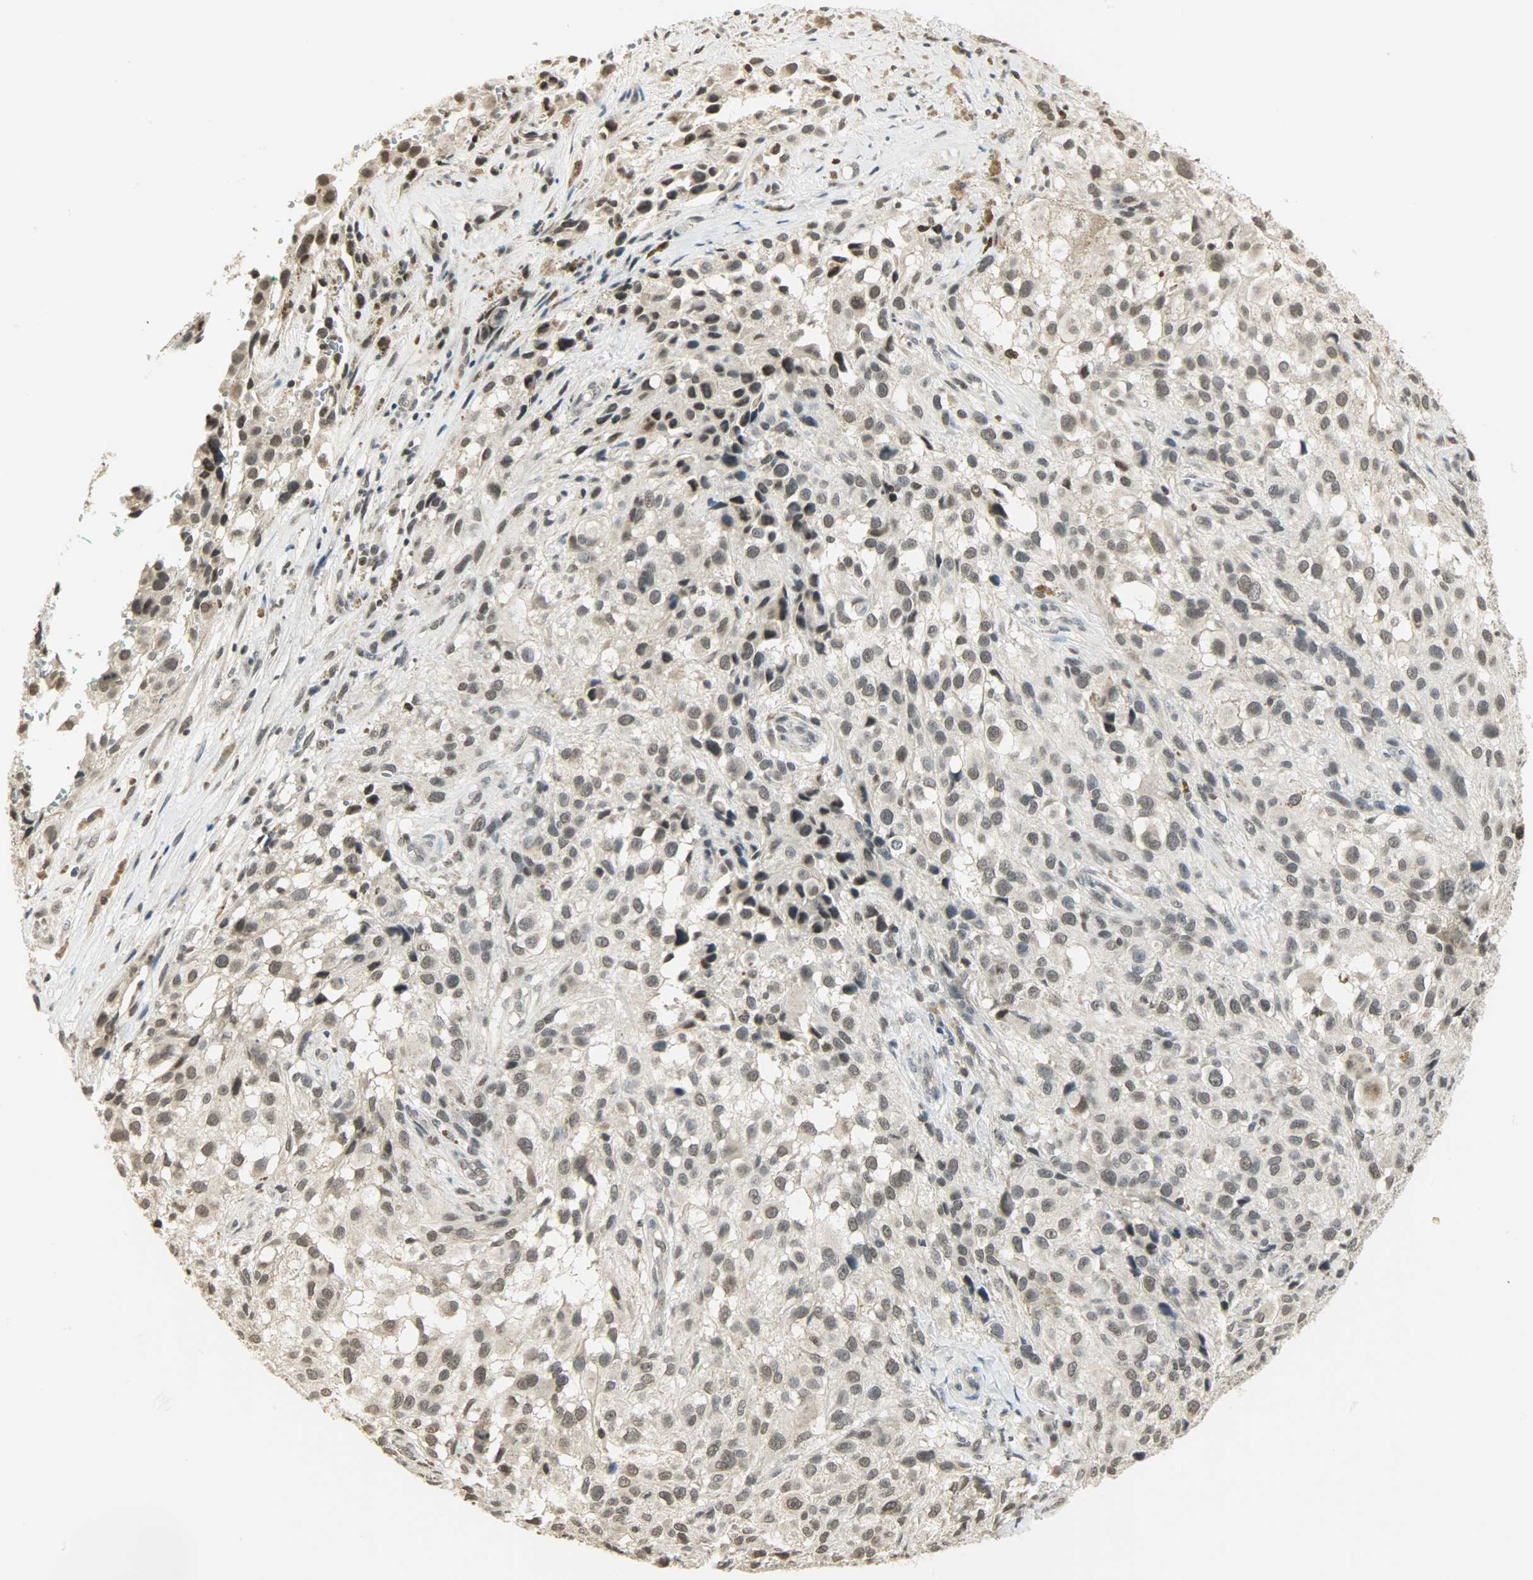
{"staining": {"intensity": "weak", "quantity": "25%-75%", "location": "nuclear"}, "tissue": "melanoma", "cell_type": "Tumor cells", "image_type": "cancer", "snomed": [{"axis": "morphology", "description": "Necrosis, NOS"}, {"axis": "morphology", "description": "Malignant melanoma, NOS"}, {"axis": "topography", "description": "Skin"}], "caption": "Immunohistochemistry (IHC) micrograph of human malignant melanoma stained for a protein (brown), which shows low levels of weak nuclear positivity in about 25%-75% of tumor cells.", "gene": "SMARCA5", "patient": {"sex": "female", "age": 87}}